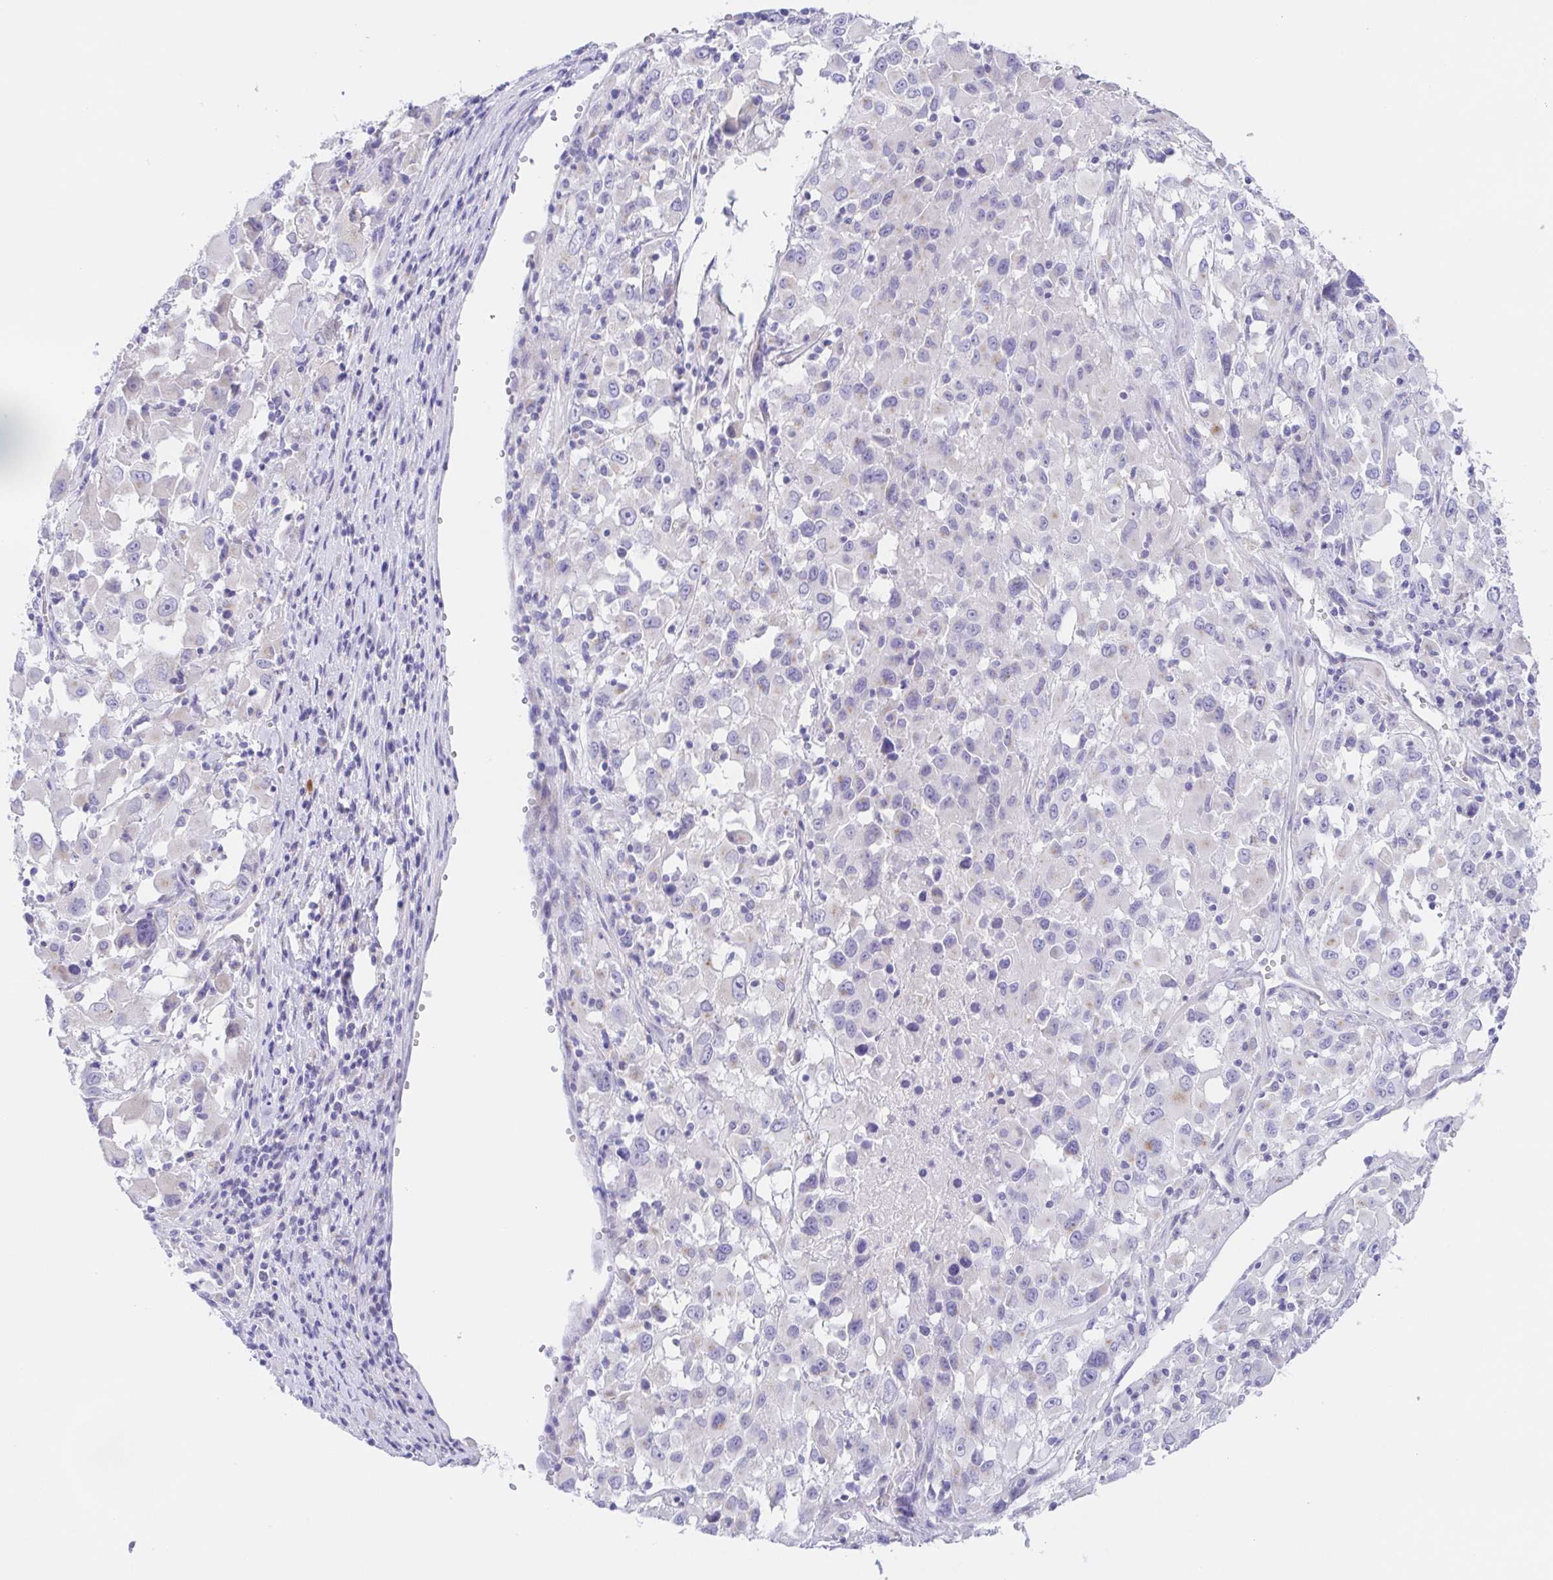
{"staining": {"intensity": "negative", "quantity": "none", "location": "none"}, "tissue": "melanoma", "cell_type": "Tumor cells", "image_type": "cancer", "snomed": [{"axis": "morphology", "description": "Malignant melanoma, Metastatic site"}, {"axis": "topography", "description": "Soft tissue"}], "caption": "This is an immunohistochemistry micrograph of human melanoma. There is no positivity in tumor cells.", "gene": "SCG3", "patient": {"sex": "male", "age": 50}}